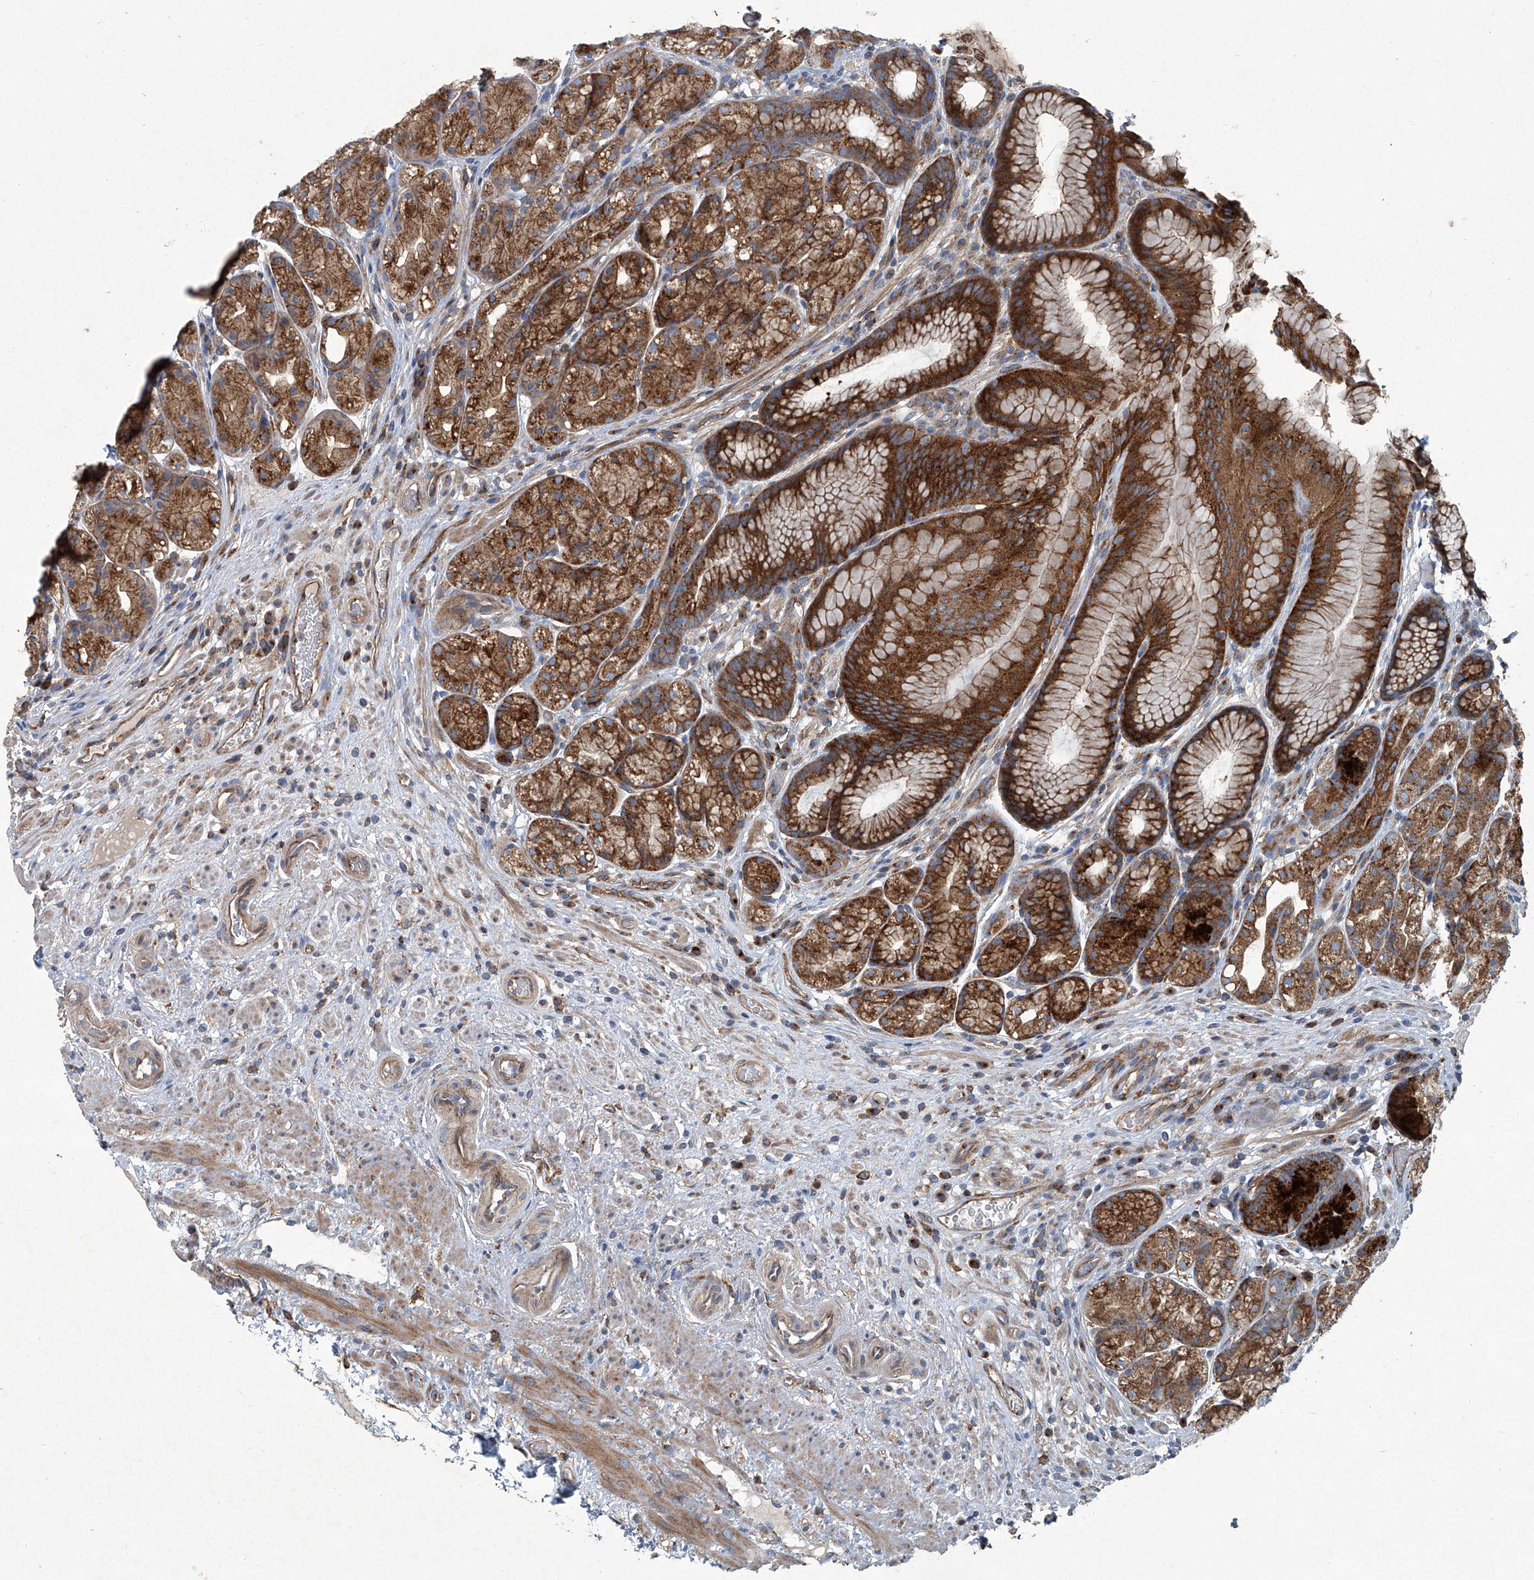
{"staining": {"intensity": "strong", "quantity": "25%-75%", "location": "cytoplasmic/membranous"}, "tissue": "stomach", "cell_type": "Glandular cells", "image_type": "normal", "snomed": [{"axis": "morphology", "description": "Normal tissue, NOS"}, {"axis": "topography", "description": "Stomach"}], "caption": "Immunohistochemistry (DAB (3,3'-diaminobenzidine)) staining of normal human stomach reveals strong cytoplasmic/membranous protein staining in about 25%-75% of glandular cells.", "gene": "PIGH", "patient": {"sex": "male", "age": 57}}